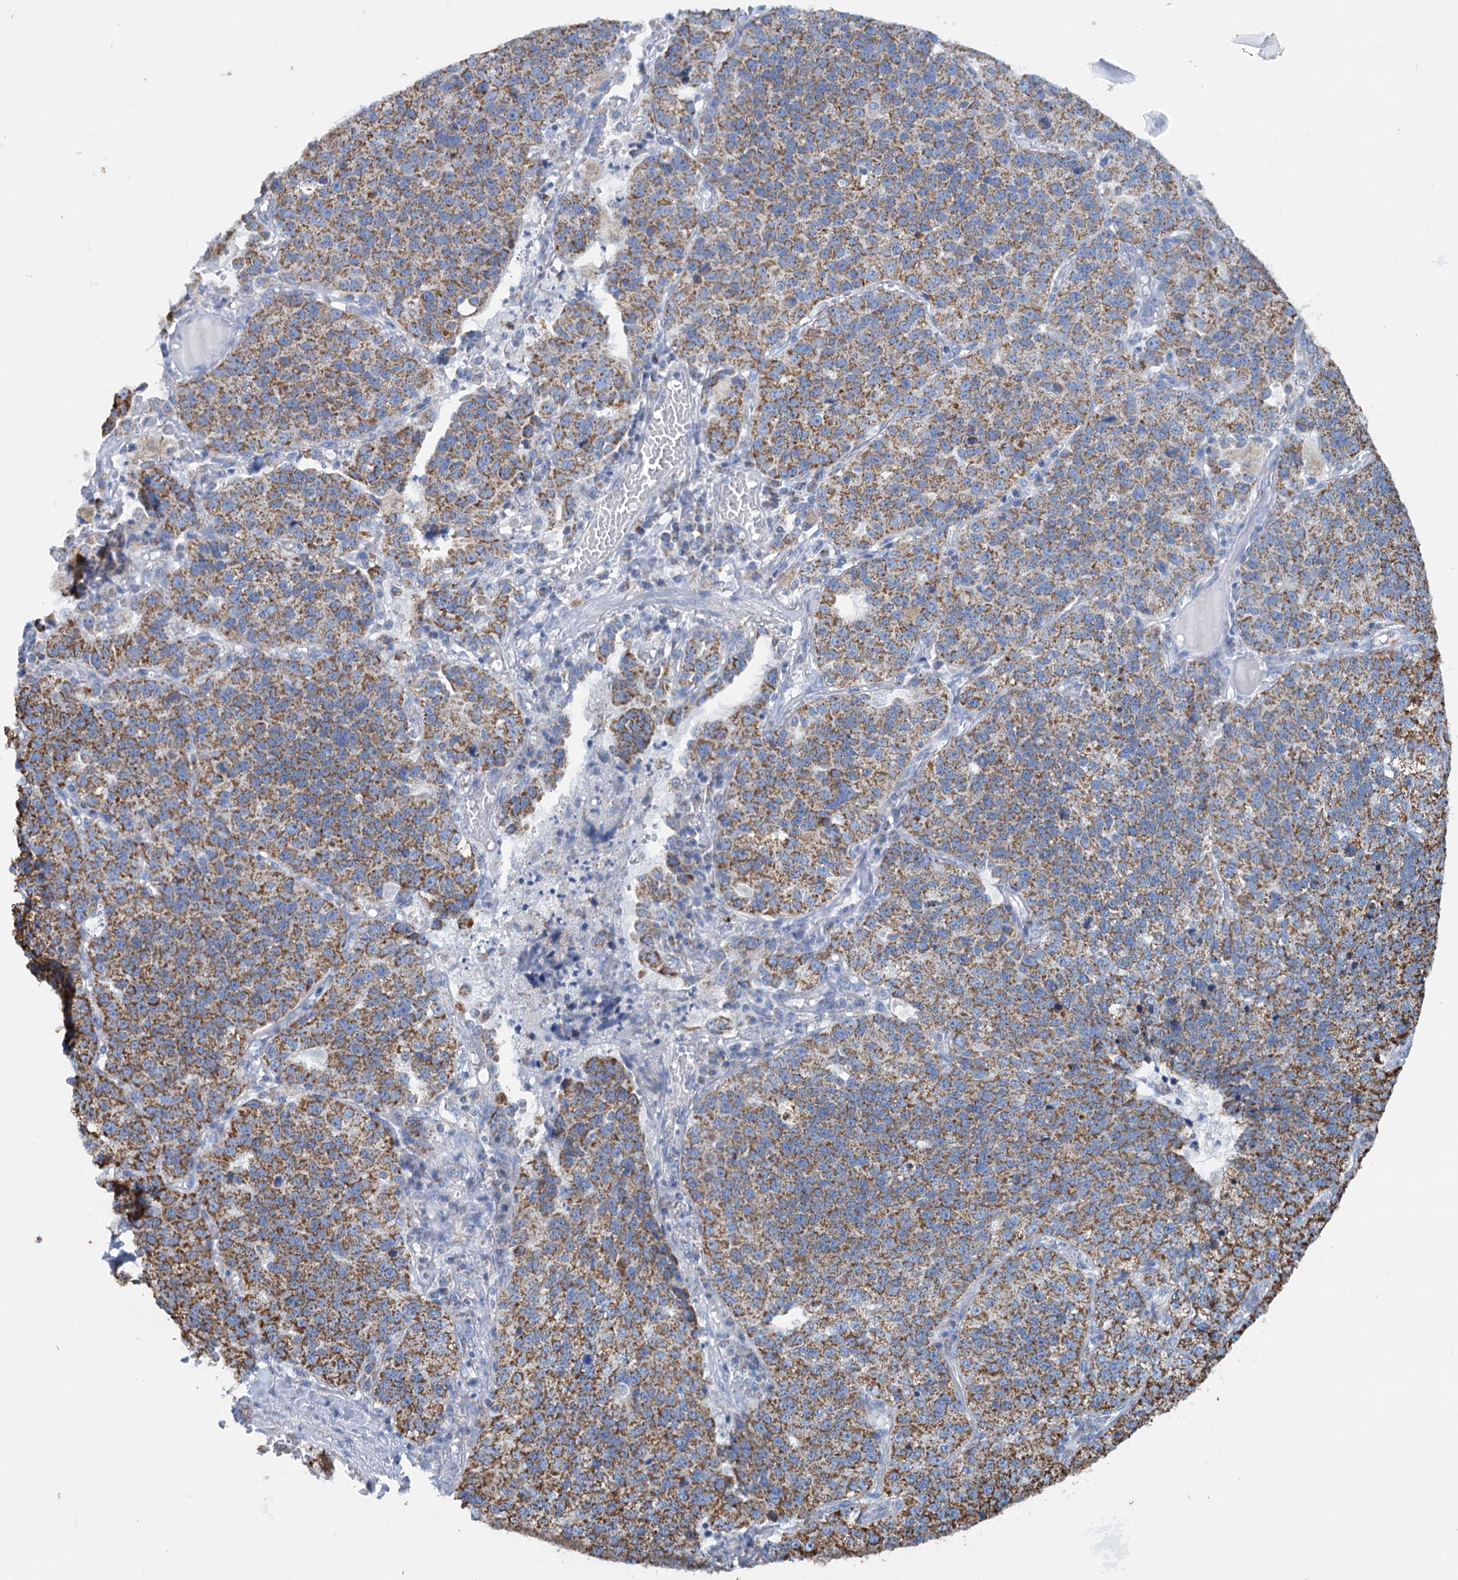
{"staining": {"intensity": "moderate", "quantity": ">75%", "location": "cytoplasmic/membranous"}, "tissue": "lung cancer", "cell_type": "Tumor cells", "image_type": "cancer", "snomed": [{"axis": "morphology", "description": "Adenocarcinoma, NOS"}, {"axis": "topography", "description": "Lung"}], "caption": "Tumor cells show medium levels of moderate cytoplasmic/membranous positivity in approximately >75% of cells in adenocarcinoma (lung).", "gene": "CCP110", "patient": {"sex": "male", "age": 49}}